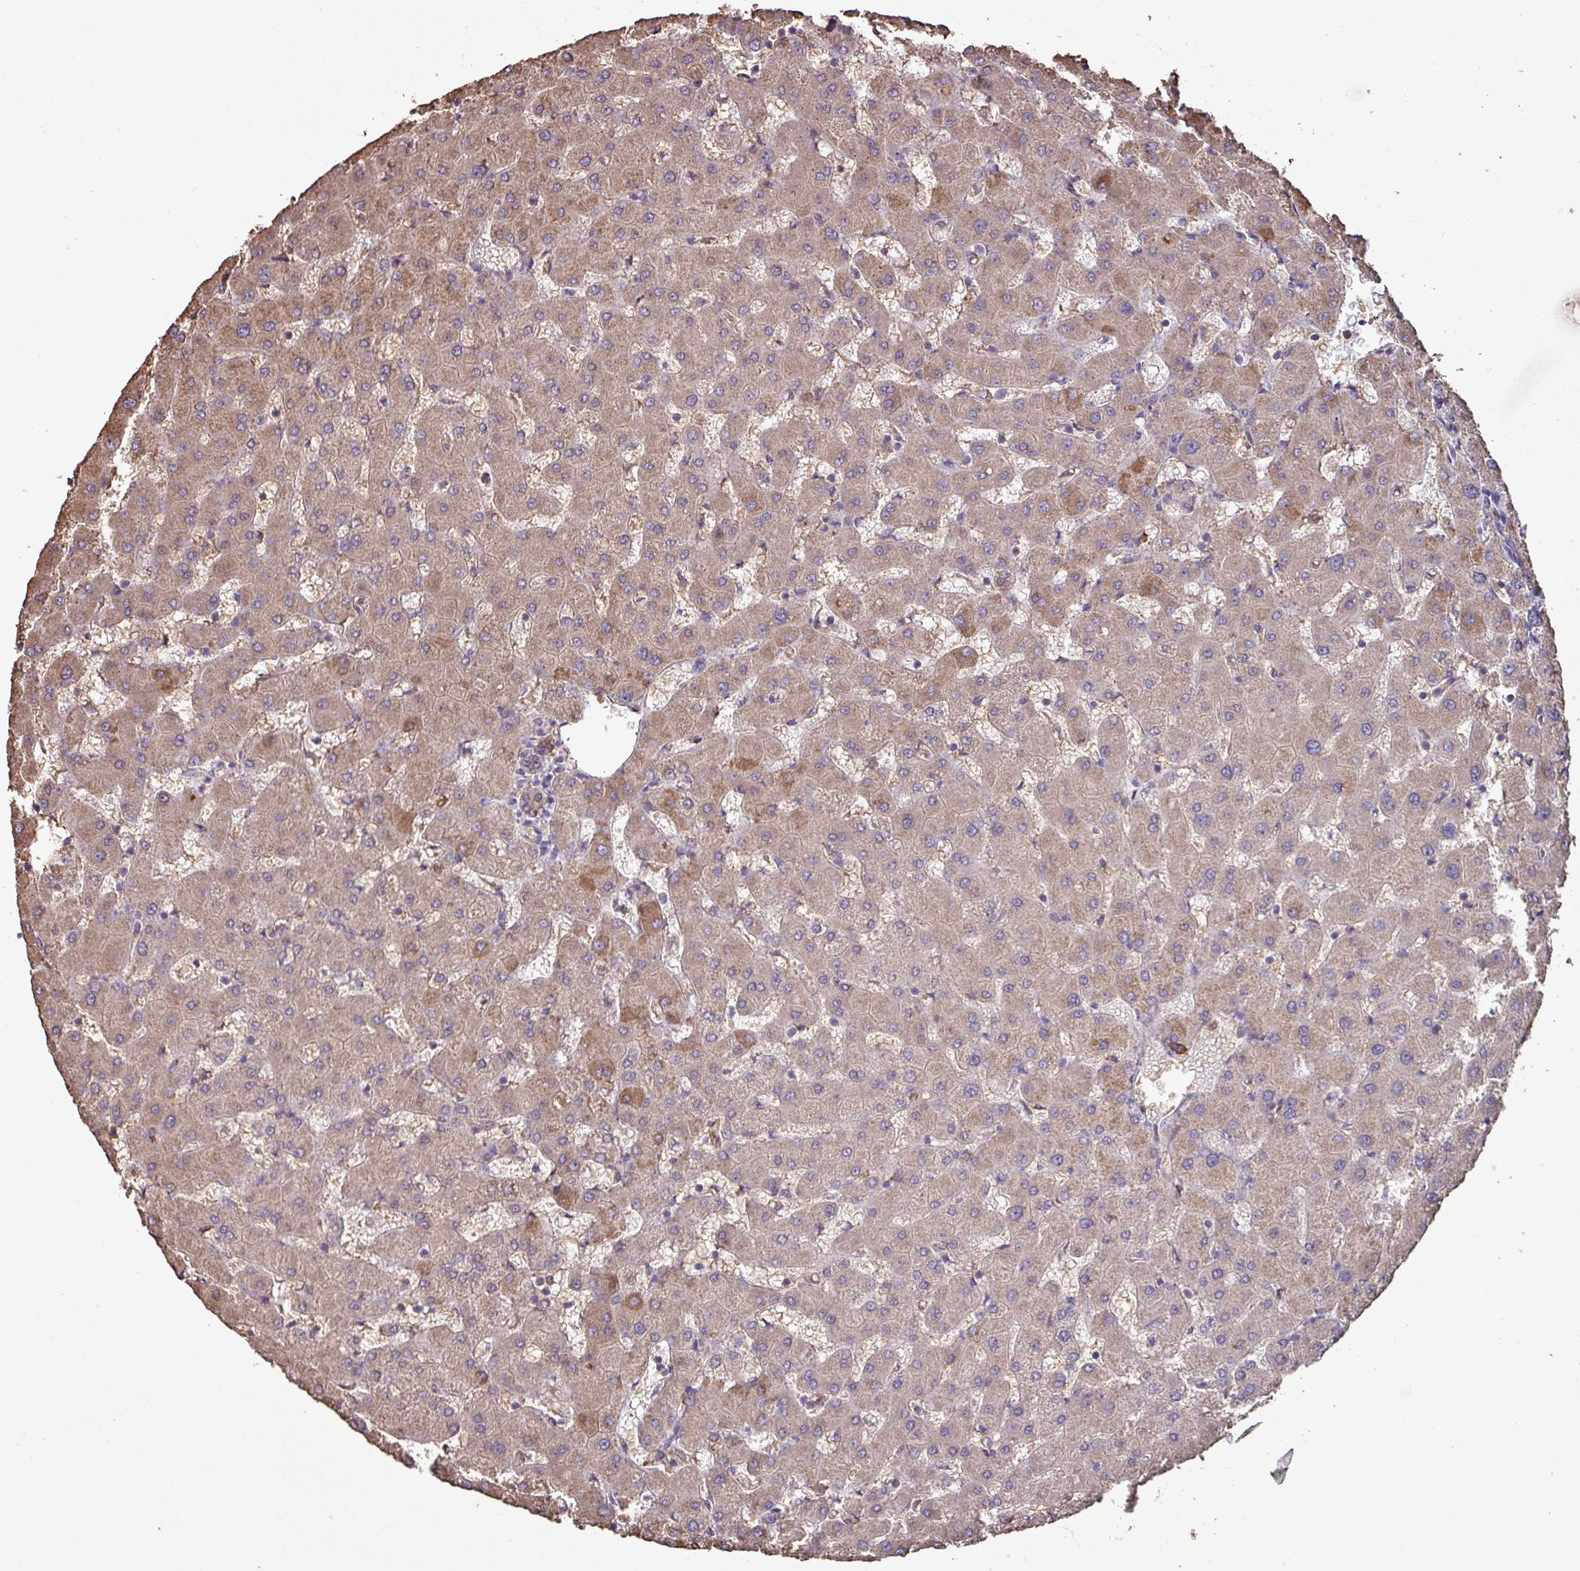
{"staining": {"intensity": "weak", "quantity": "25%-75%", "location": "cytoplasmic/membranous"}, "tissue": "liver", "cell_type": "Cholangiocytes", "image_type": "normal", "snomed": [{"axis": "morphology", "description": "Normal tissue, NOS"}, {"axis": "topography", "description": "Liver"}], "caption": "Benign liver was stained to show a protein in brown. There is low levels of weak cytoplasmic/membranous staining in approximately 25%-75% of cholangiocytes. (IHC, brightfield microscopy, high magnification).", "gene": "CAMK2A", "patient": {"sex": "female", "age": 63}}